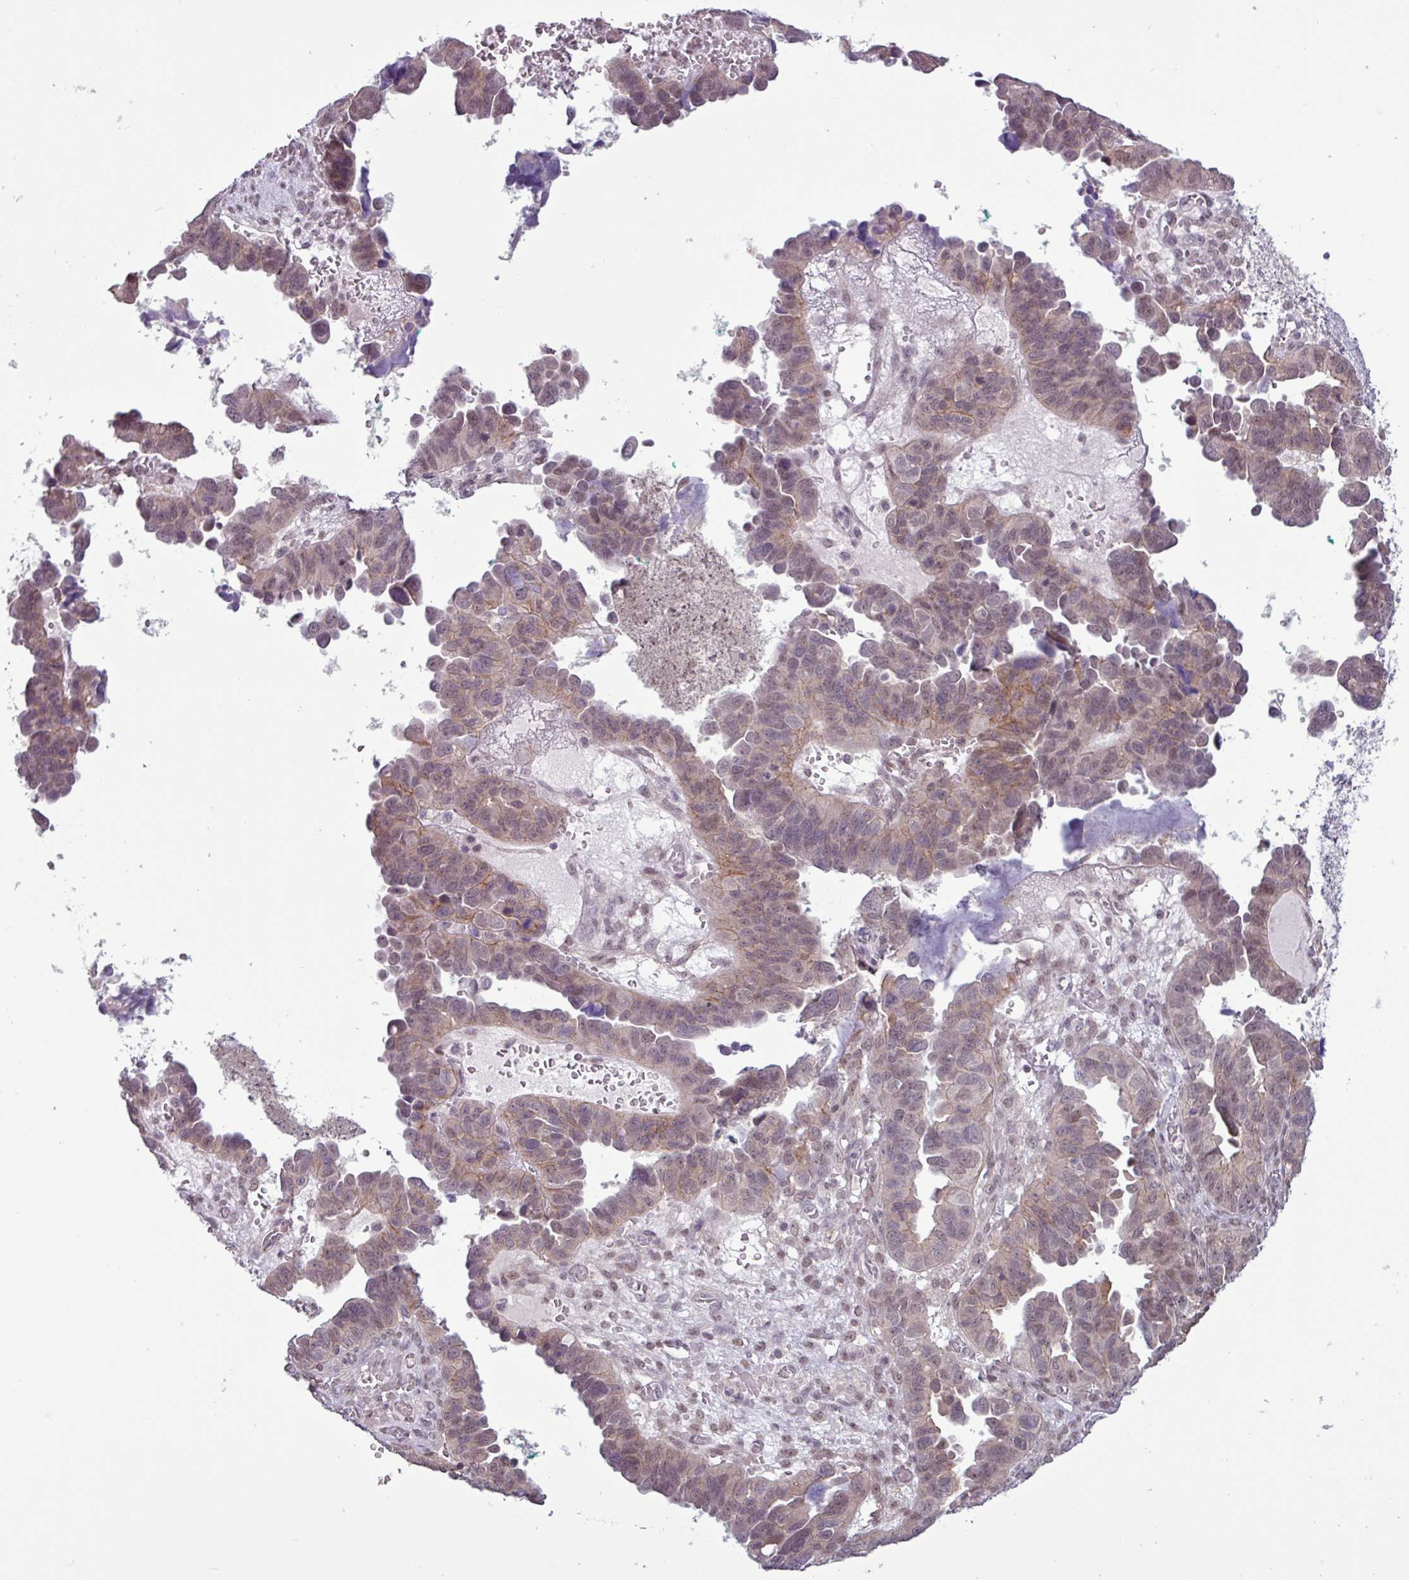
{"staining": {"intensity": "weak", "quantity": "25%-75%", "location": "nuclear"}, "tissue": "ovarian cancer", "cell_type": "Tumor cells", "image_type": "cancer", "snomed": [{"axis": "morphology", "description": "Cystadenocarcinoma, serous, NOS"}, {"axis": "topography", "description": "Ovary"}], "caption": "Human ovarian cancer stained with a protein marker reveals weak staining in tumor cells.", "gene": "NOTCH2", "patient": {"sex": "female", "age": 64}}